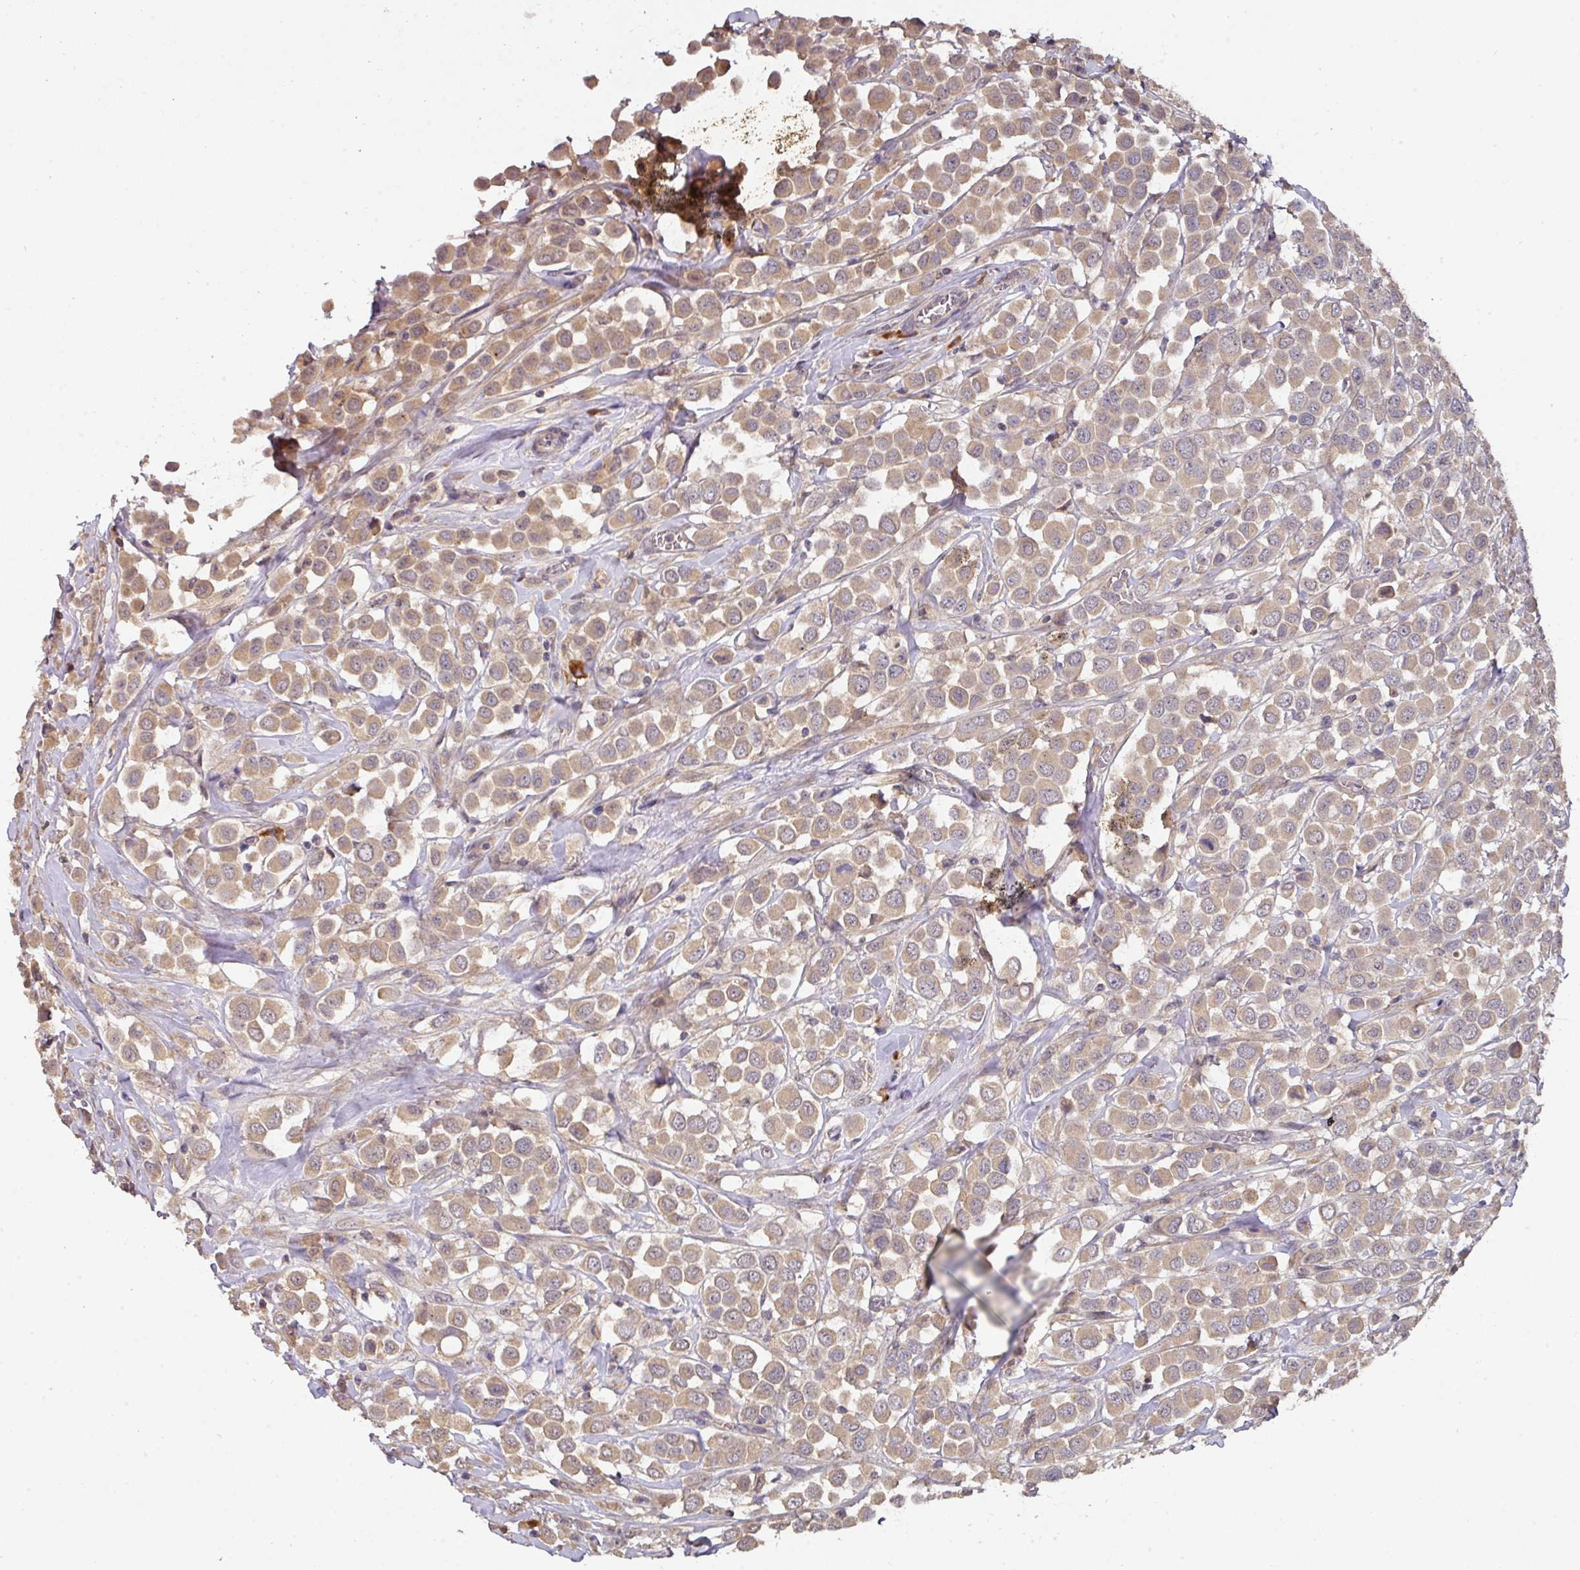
{"staining": {"intensity": "moderate", "quantity": ">75%", "location": "cytoplasmic/membranous"}, "tissue": "breast cancer", "cell_type": "Tumor cells", "image_type": "cancer", "snomed": [{"axis": "morphology", "description": "Duct carcinoma"}, {"axis": "topography", "description": "Breast"}], "caption": "Human breast cancer (invasive ductal carcinoma) stained with a protein marker demonstrates moderate staining in tumor cells.", "gene": "ACVR2B", "patient": {"sex": "female", "age": 61}}